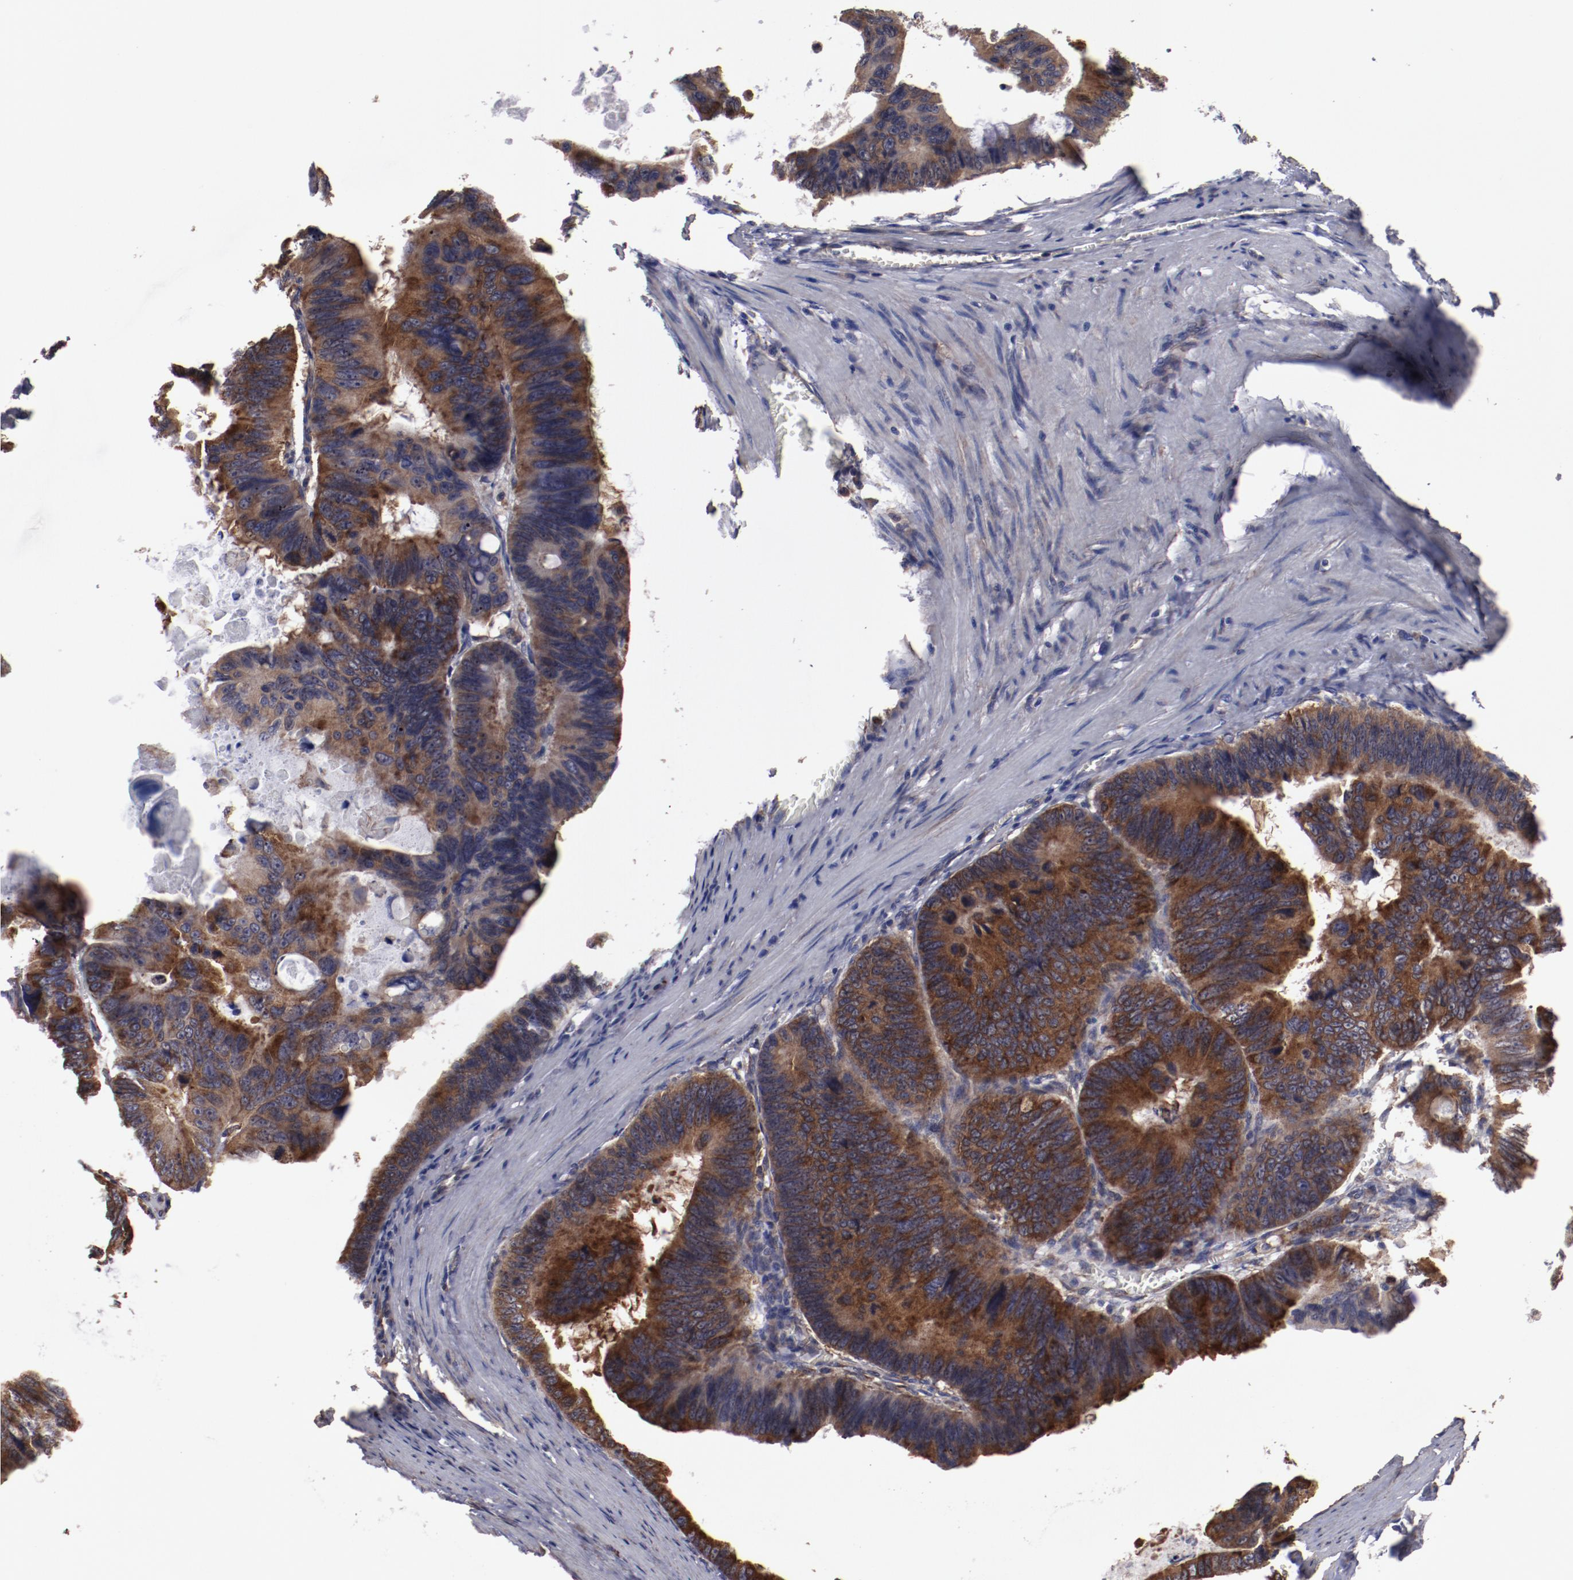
{"staining": {"intensity": "strong", "quantity": ">75%", "location": "cytoplasmic/membranous"}, "tissue": "colorectal cancer", "cell_type": "Tumor cells", "image_type": "cancer", "snomed": [{"axis": "morphology", "description": "Adenocarcinoma, NOS"}, {"axis": "topography", "description": "Colon"}], "caption": "Brown immunohistochemical staining in human colorectal cancer demonstrates strong cytoplasmic/membranous expression in about >75% of tumor cells.", "gene": "RPS4Y1", "patient": {"sex": "female", "age": 55}}